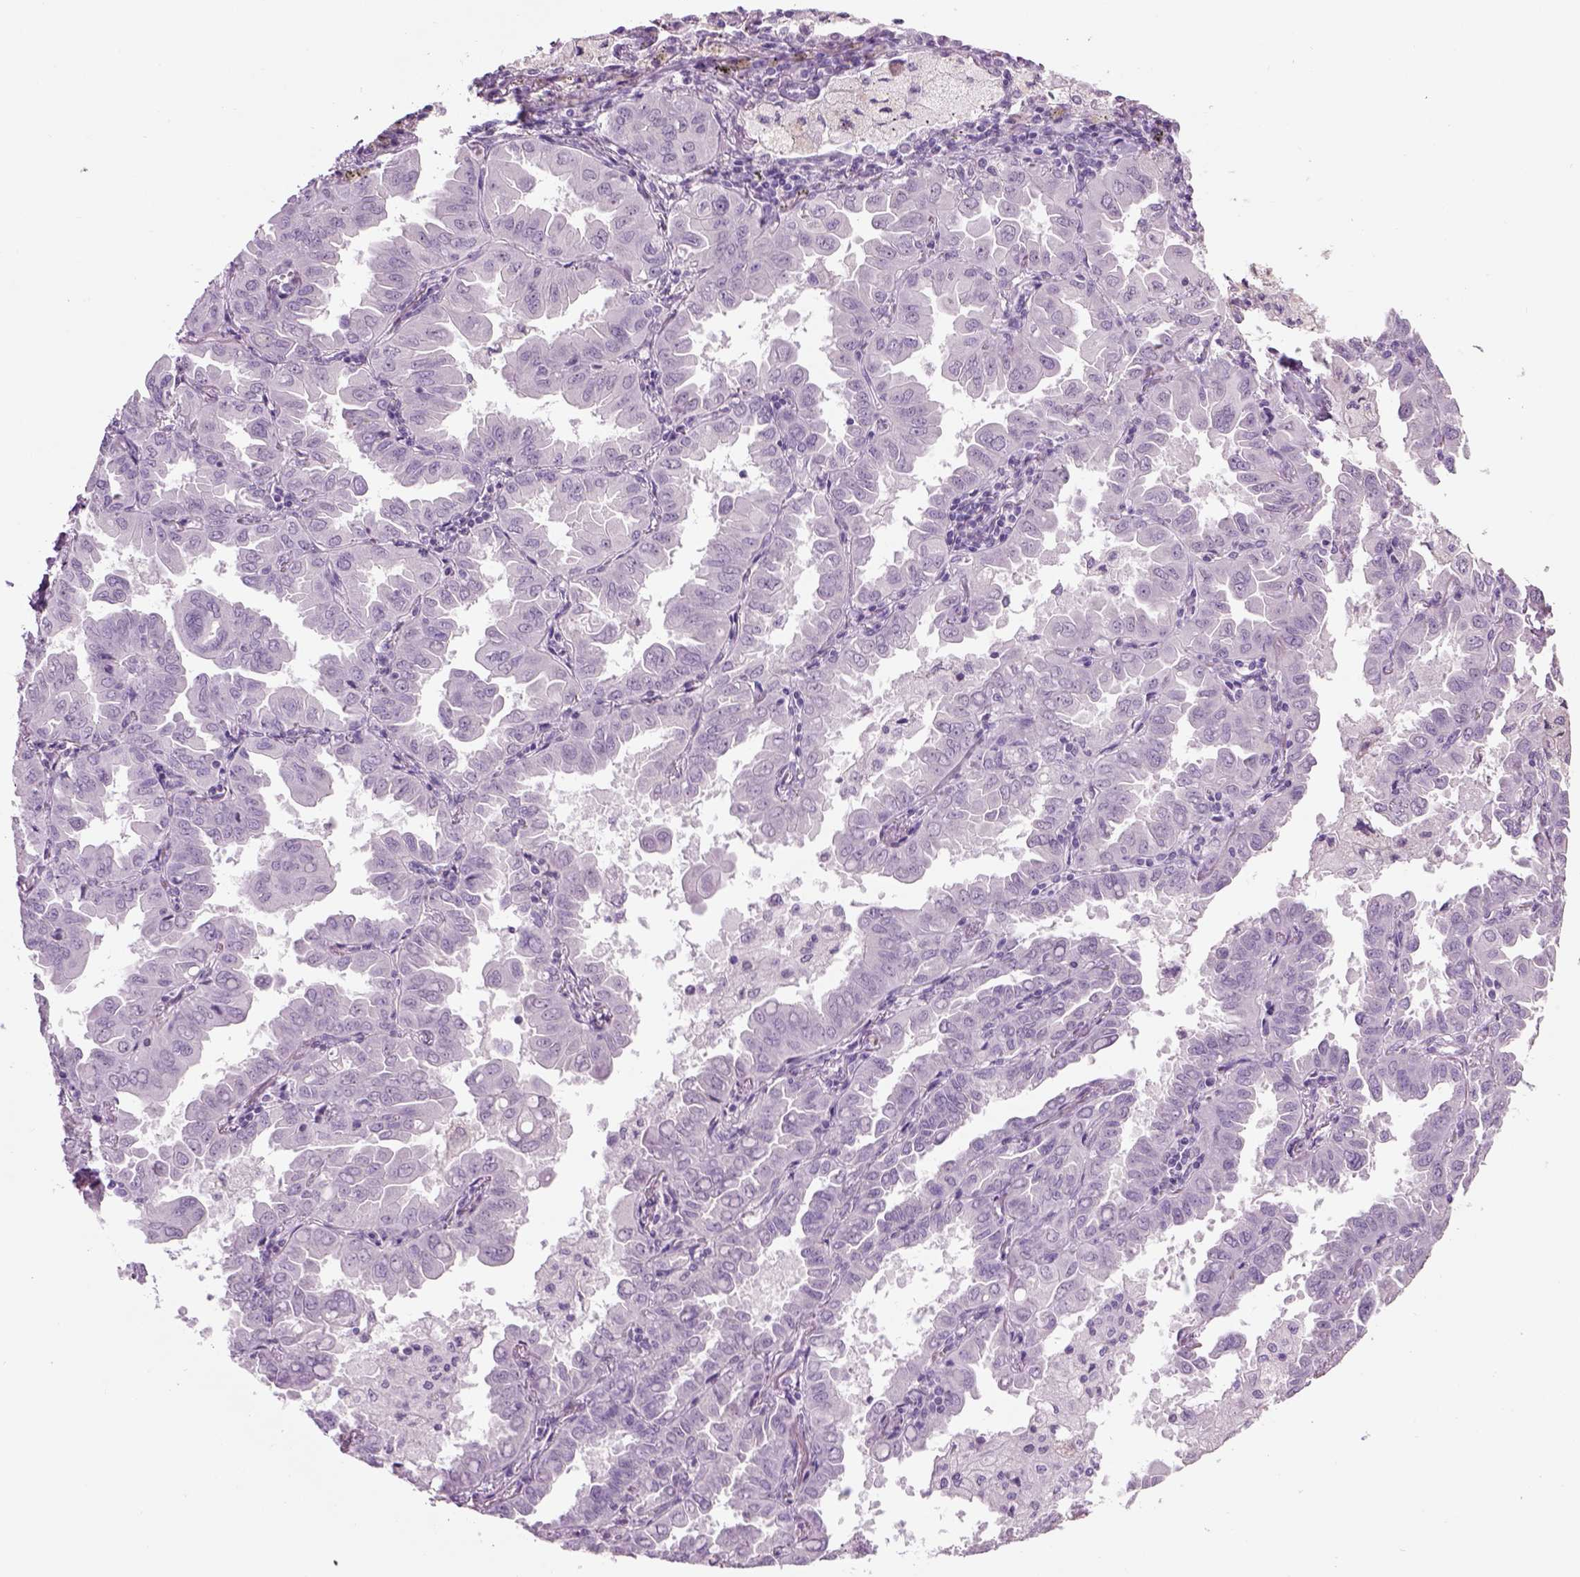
{"staining": {"intensity": "negative", "quantity": "none", "location": "none"}, "tissue": "lung cancer", "cell_type": "Tumor cells", "image_type": "cancer", "snomed": [{"axis": "morphology", "description": "Adenocarcinoma, NOS"}, {"axis": "topography", "description": "Lung"}], "caption": "This photomicrograph is of lung adenocarcinoma stained with immunohistochemistry (IHC) to label a protein in brown with the nuclei are counter-stained blue. There is no expression in tumor cells.", "gene": "GABRB2", "patient": {"sex": "male", "age": 64}}